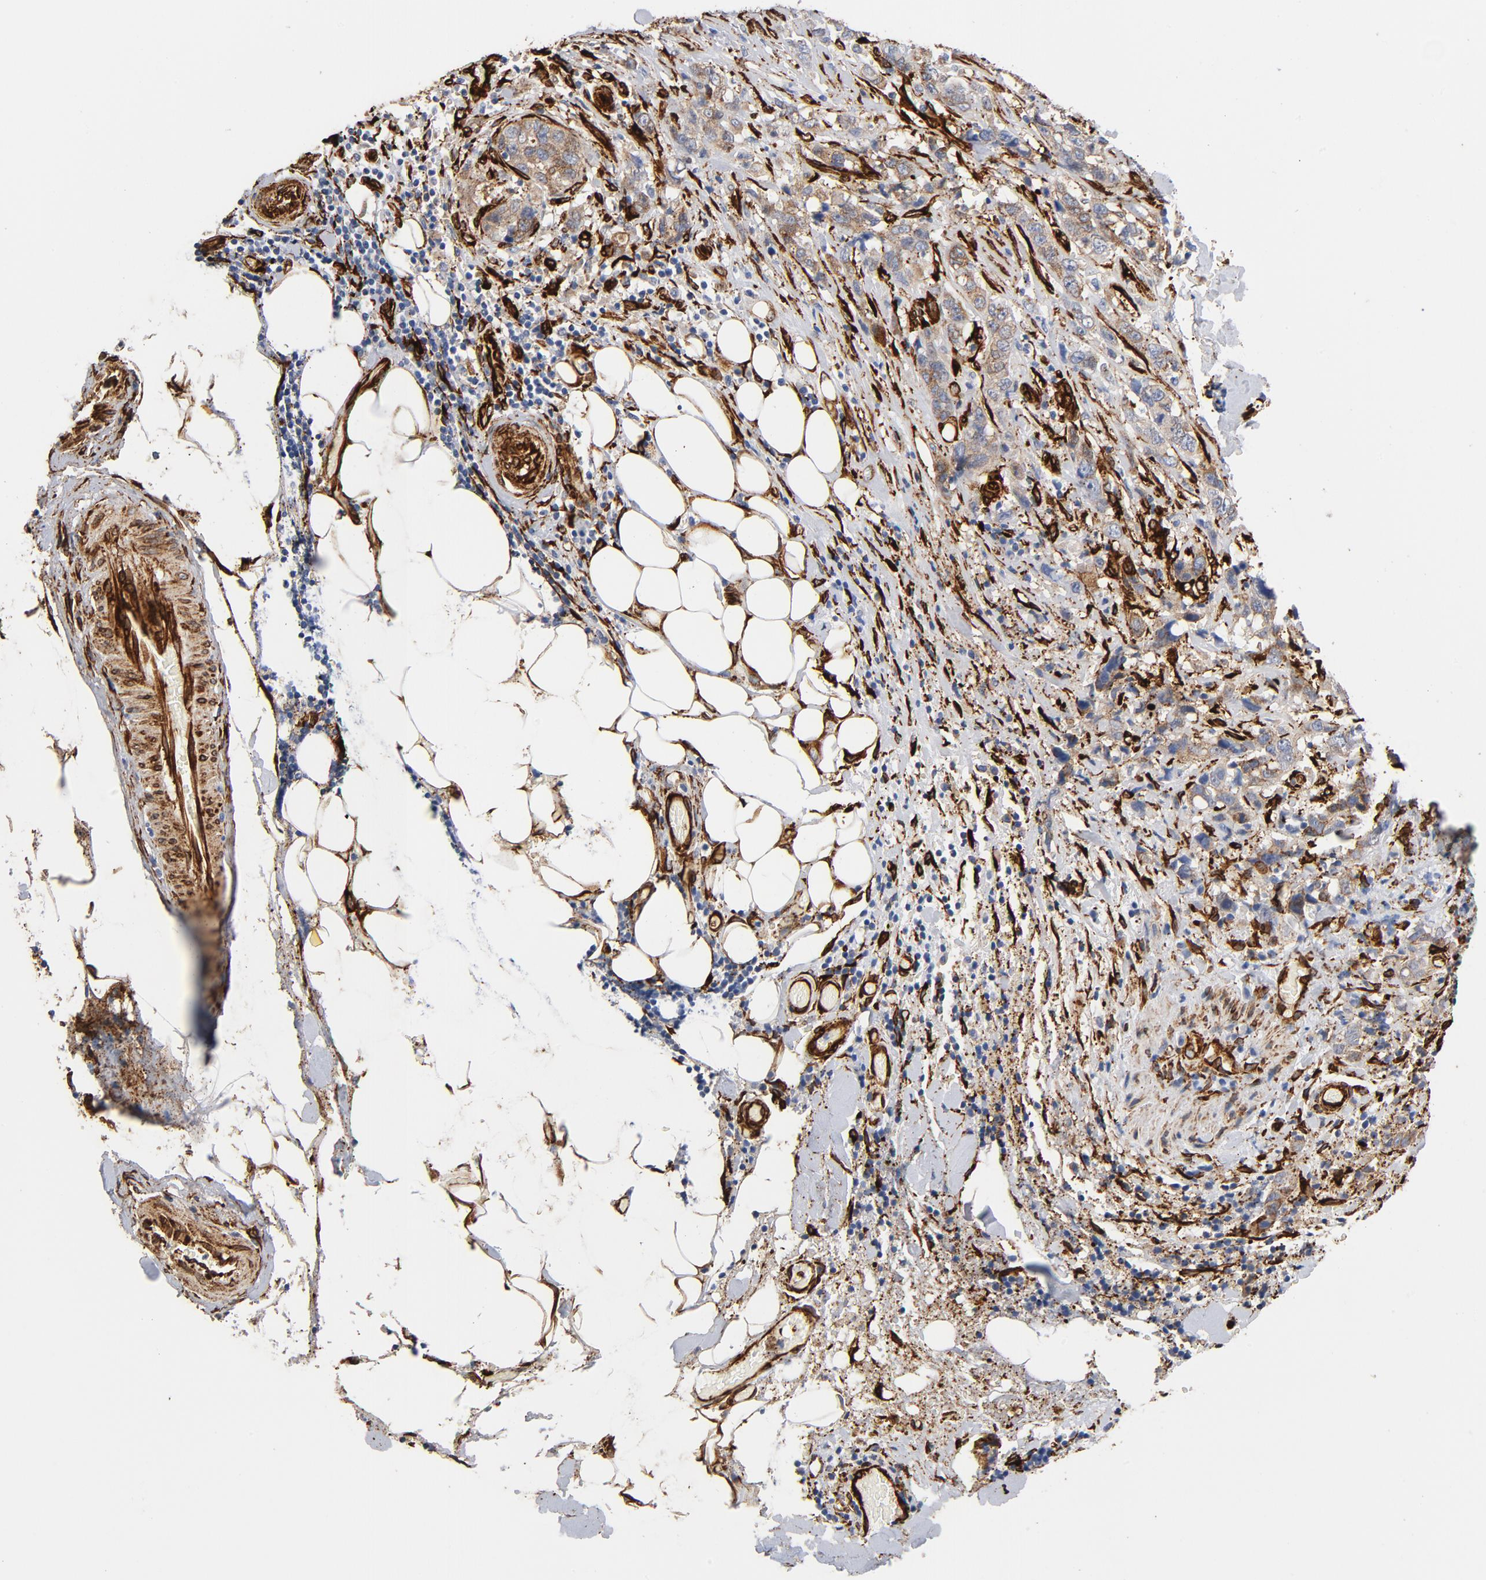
{"staining": {"intensity": "weak", "quantity": ">75%", "location": "cytoplasmic/membranous"}, "tissue": "stomach cancer", "cell_type": "Tumor cells", "image_type": "cancer", "snomed": [{"axis": "morphology", "description": "Adenocarcinoma, NOS"}, {"axis": "topography", "description": "Stomach"}], "caption": "An immunohistochemistry (IHC) photomicrograph of tumor tissue is shown. Protein staining in brown labels weak cytoplasmic/membranous positivity in adenocarcinoma (stomach) within tumor cells. (DAB IHC, brown staining for protein, blue staining for nuclei).", "gene": "SERPINH1", "patient": {"sex": "male", "age": 48}}